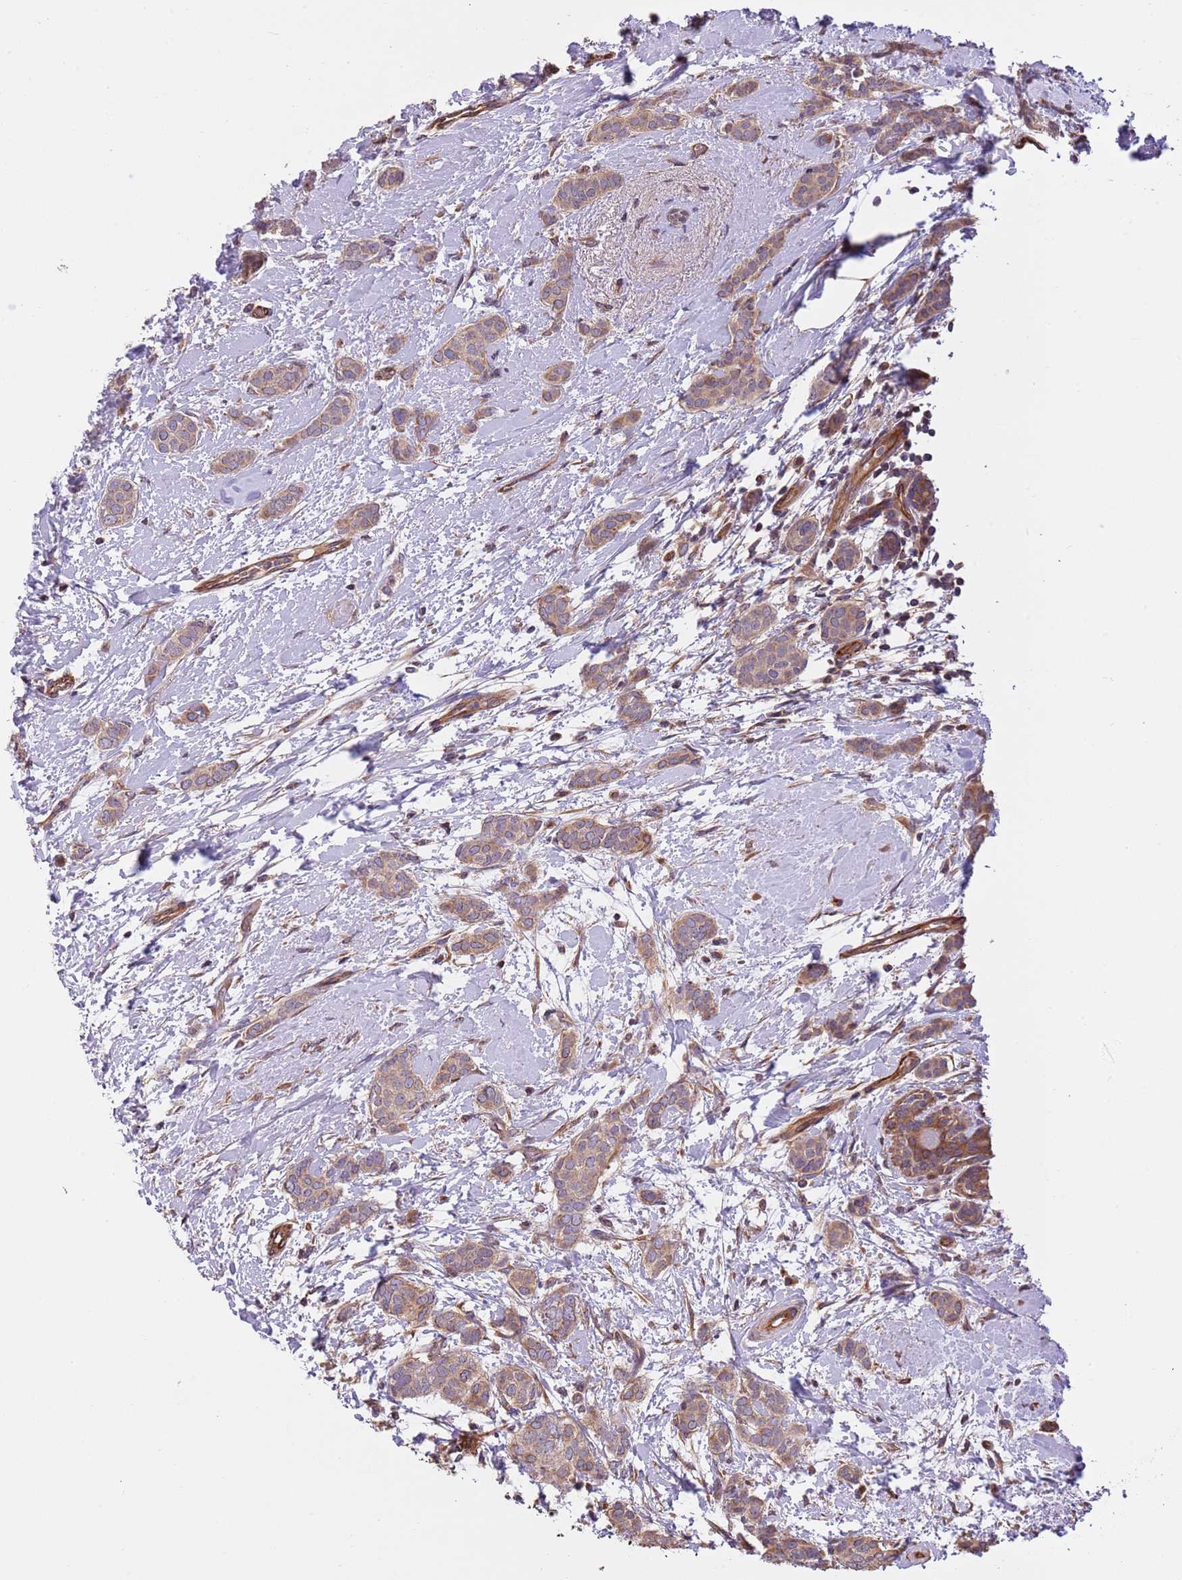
{"staining": {"intensity": "moderate", "quantity": ">75%", "location": "cytoplasmic/membranous"}, "tissue": "breast cancer", "cell_type": "Tumor cells", "image_type": "cancer", "snomed": [{"axis": "morphology", "description": "Duct carcinoma"}, {"axis": "topography", "description": "Breast"}], "caption": "The image exhibits immunohistochemical staining of breast cancer (intraductal carcinoma). There is moderate cytoplasmic/membranous staining is present in approximately >75% of tumor cells.", "gene": "FAM89B", "patient": {"sex": "female", "age": 72}}